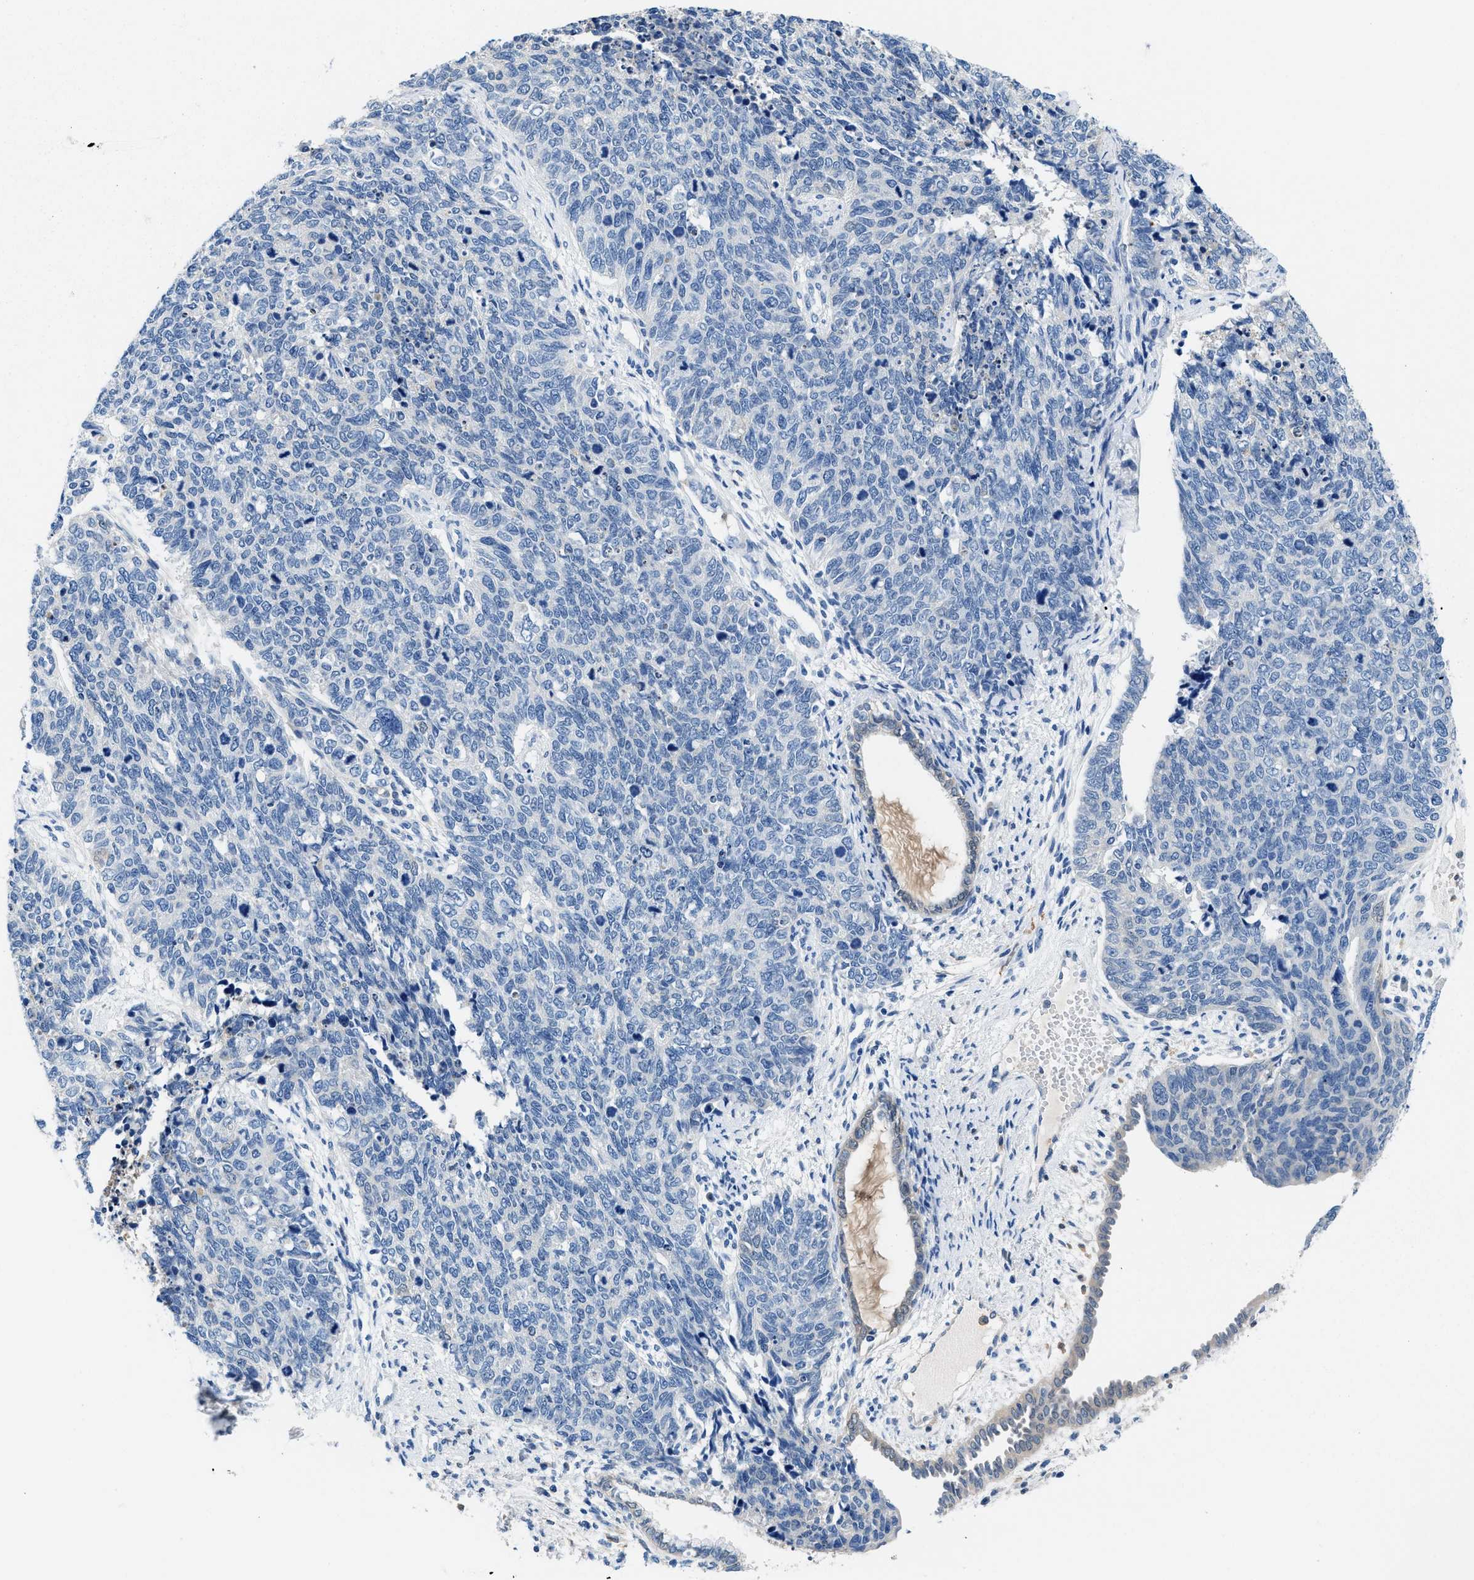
{"staining": {"intensity": "negative", "quantity": "none", "location": "none"}, "tissue": "cervical cancer", "cell_type": "Tumor cells", "image_type": "cancer", "snomed": [{"axis": "morphology", "description": "Squamous cell carcinoma, NOS"}, {"axis": "topography", "description": "Cervix"}], "caption": "The immunohistochemistry image has no significant positivity in tumor cells of cervical cancer (squamous cell carcinoma) tissue.", "gene": "FADS6", "patient": {"sex": "female", "age": 63}}